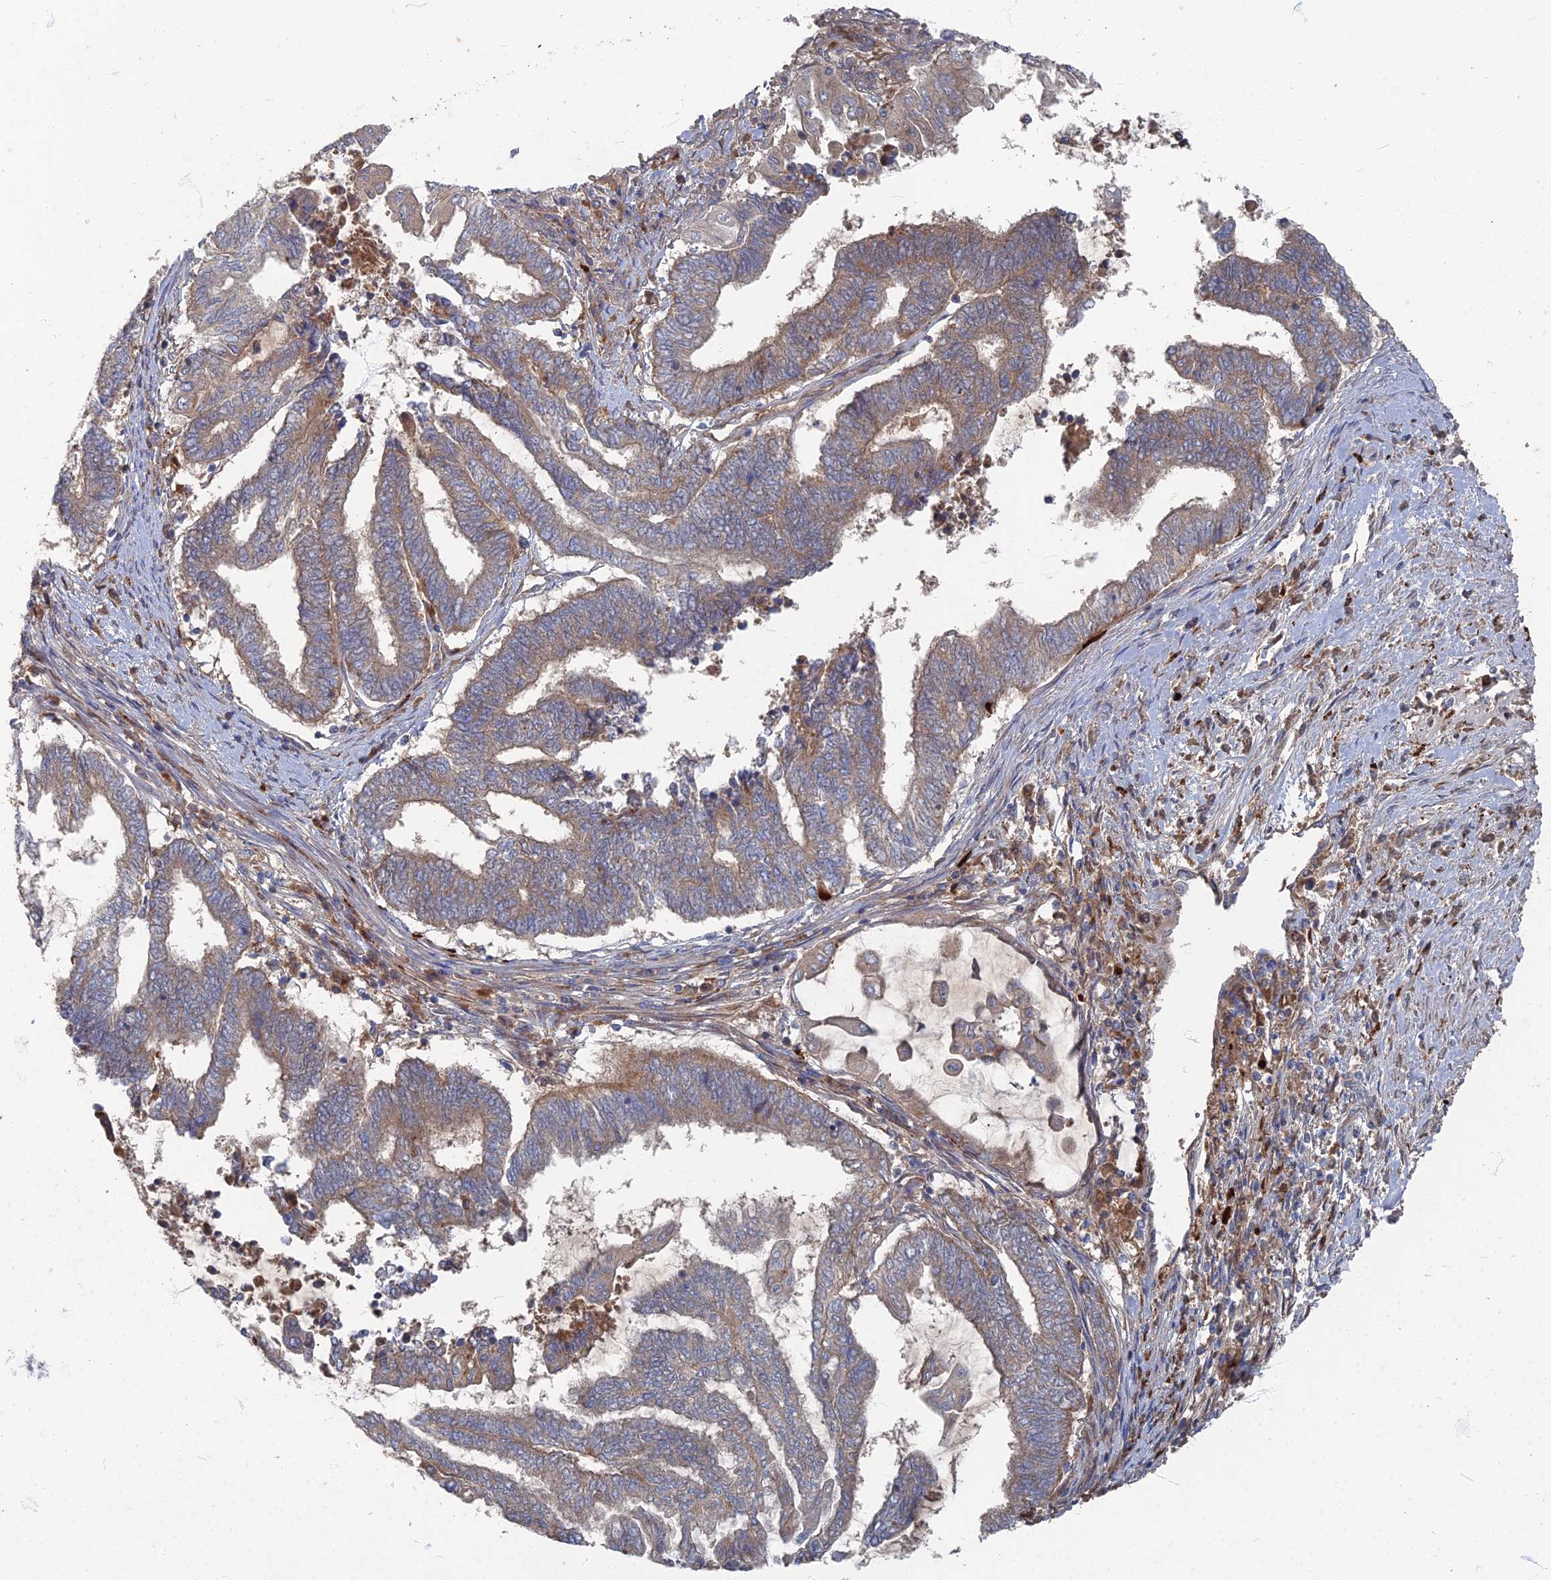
{"staining": {"intensity": "weak", "quantity": "25%-75%", "location": "cytoplasmic/membranous"}, "tissue": "endometrial cancer", "cell_type": "Tumor cells", "image_type": "cancer", "snomed": [{"axis": "morphology", "description": "Adenocarcinoma, NOS"}, {"axis": "topography", "description": "Uterus"}, {"axis": "topography", "description": "Endometrium"}], "caption": "An image of endometrial cancer (adenocarcinoma) stained for a protein exhibits weak cytoplasmic/membranous brown staining in tumor cells.", "gene": "PPCDC", "patient": {"sex": "female", "age": 70}}